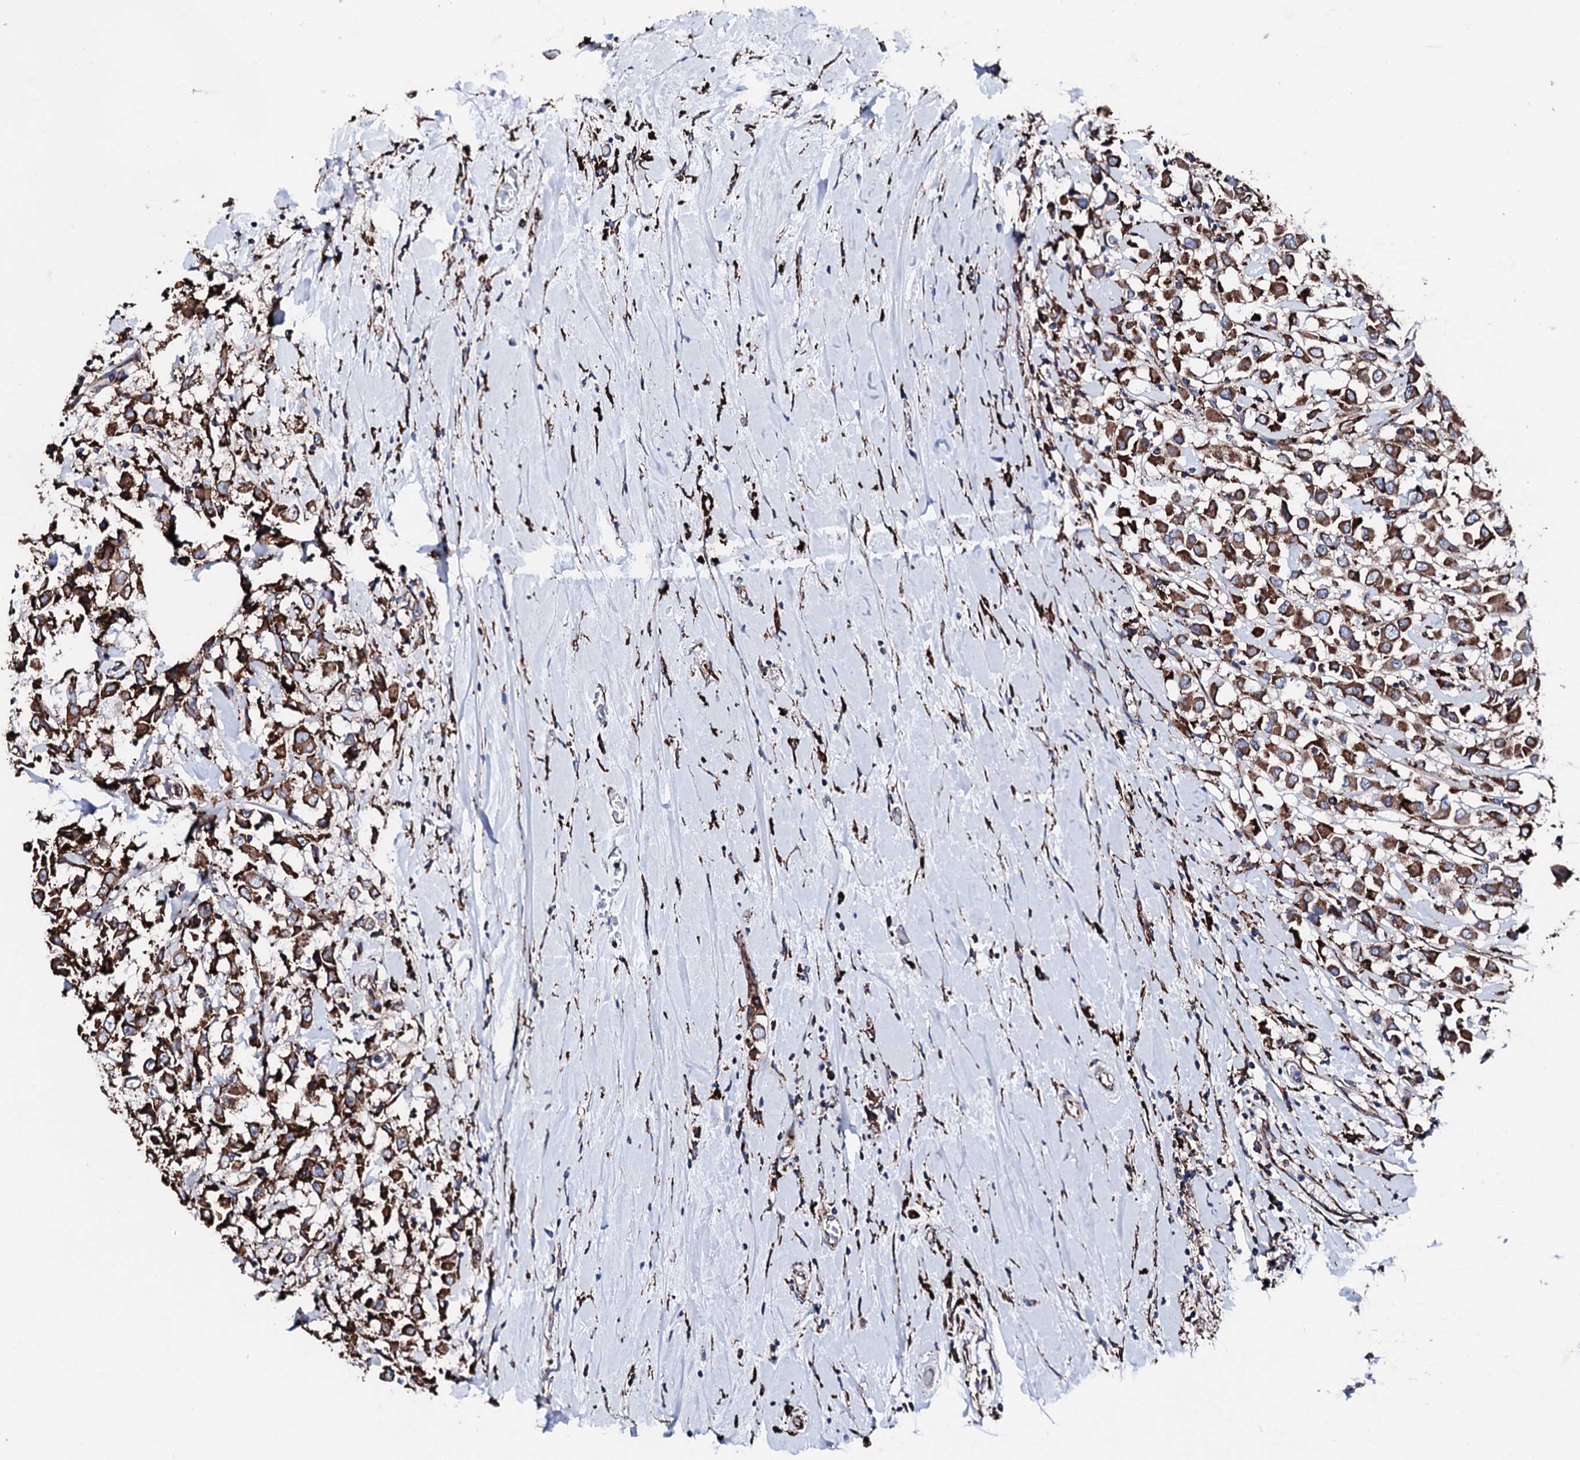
{"staining": {"intensity": "strong", "quantity": ">75%", "location": "cytoplasmic/membranous"}, "tissue": "breast cancer", "cell_type": "Tumor cells", "image_type": "cancer", "snomed": [{"axis": "morphology", "description": "Duct carcinoma"}, {"axis": "topography", "description": "Breast"}], "caption": "About >75% of tumor cells in breast infiltrating ductal carcinoma exhibit strong cytoplasmic/membranous protein positivity as visualized by brown immunohistochemical staining.", "gene": "AMDHD1", "patient": {"sex": "female", "age": 61}}